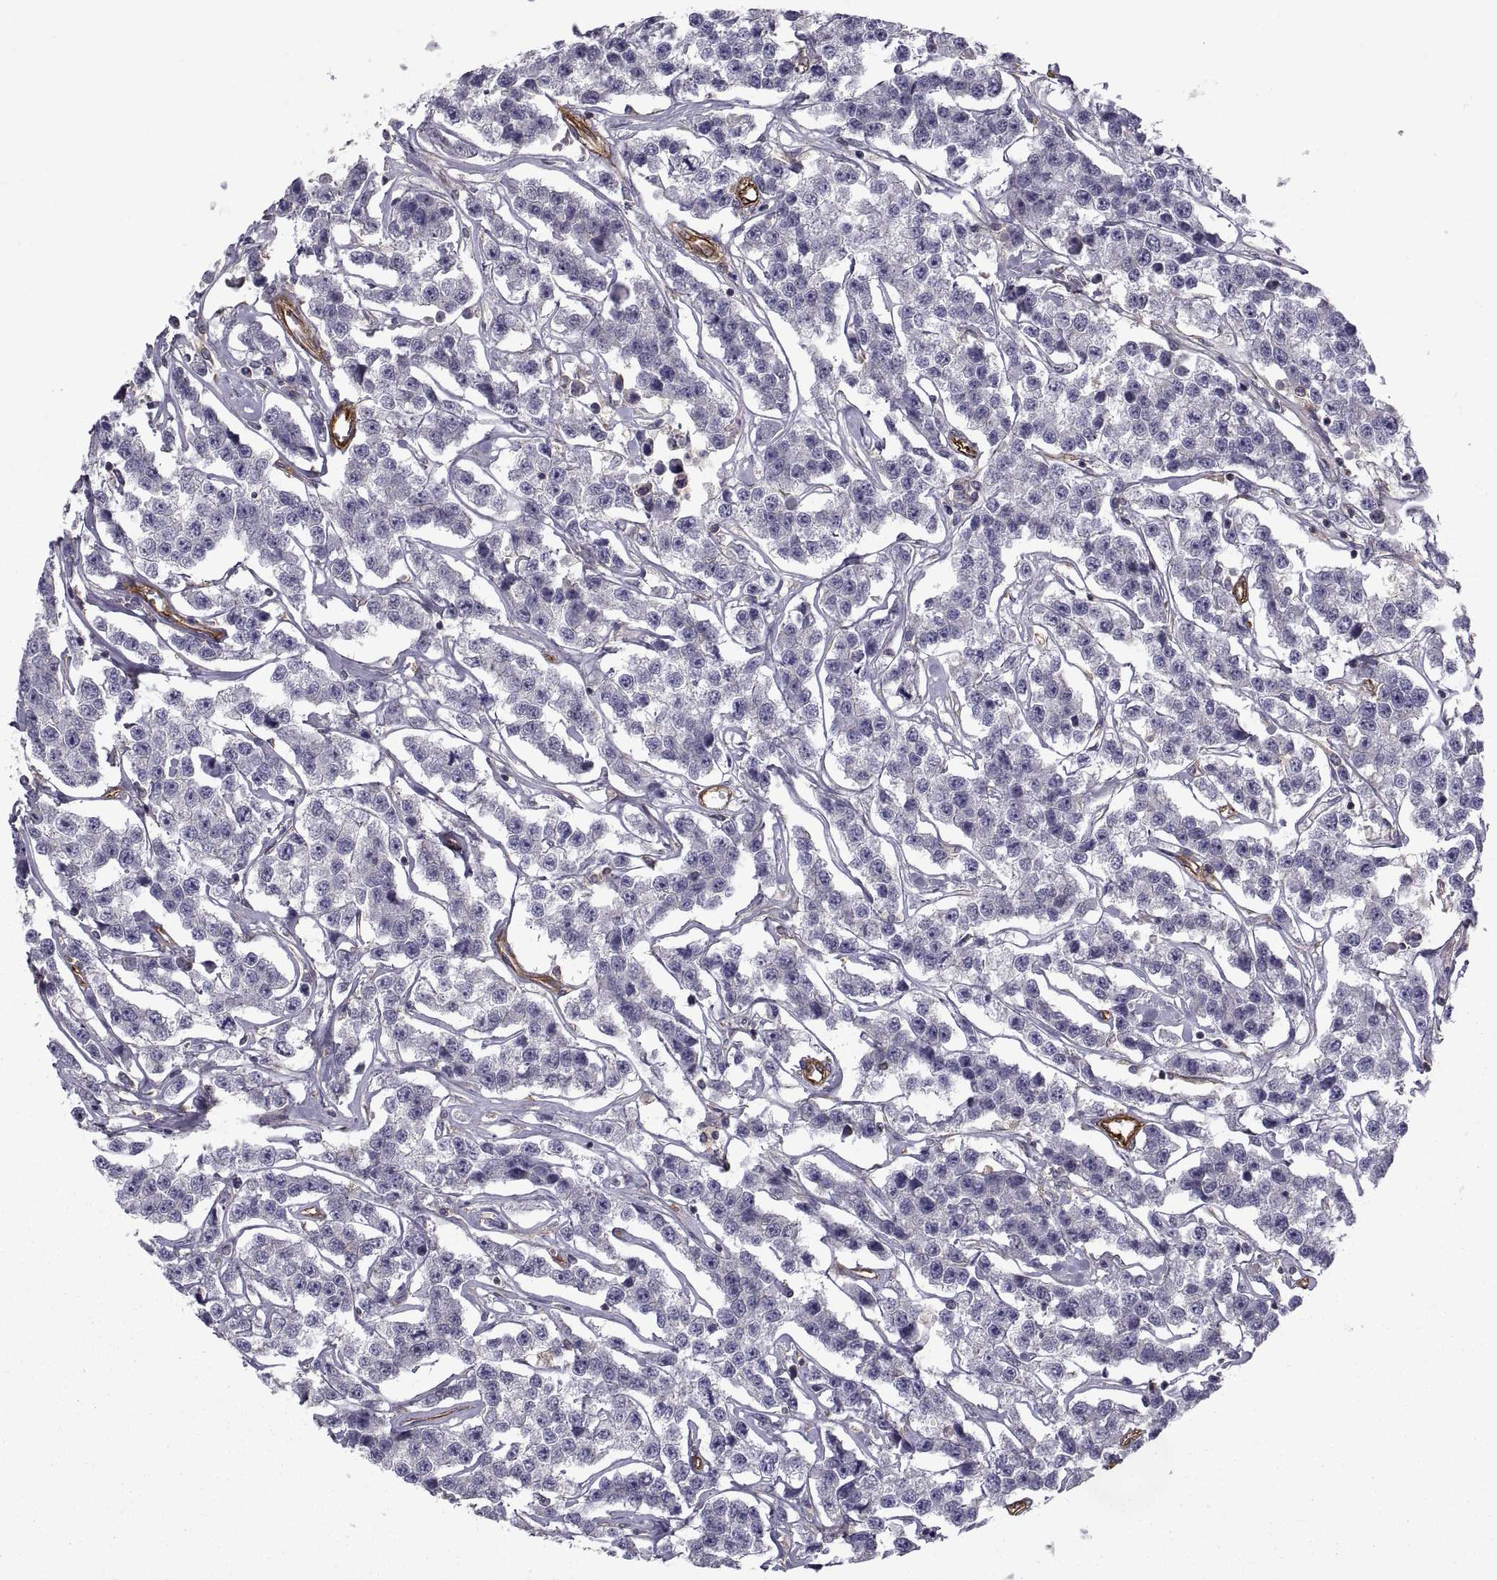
{"staining": {"intensity": "negative", "quantity": "none", "location": "none"}, "tissue": "testis cancer", "cell_type": "Tumor cells", "image_type": "cancer", "snomed": [{"axis": "morphology", "description": "Seminoma, NOS"}, {"axis": "topography", "description": "Testis"}], "caption": "Immunohistochemical staining of human testis cancer (seminoma) reveals no significant expression in tumor cells. (DAB (3,3'-diaminobenzidine) IHC visualized using brightfield microscopy, high magnification).", "gene": "MYH9", "patient": {"sex": "male", "age": 59}}